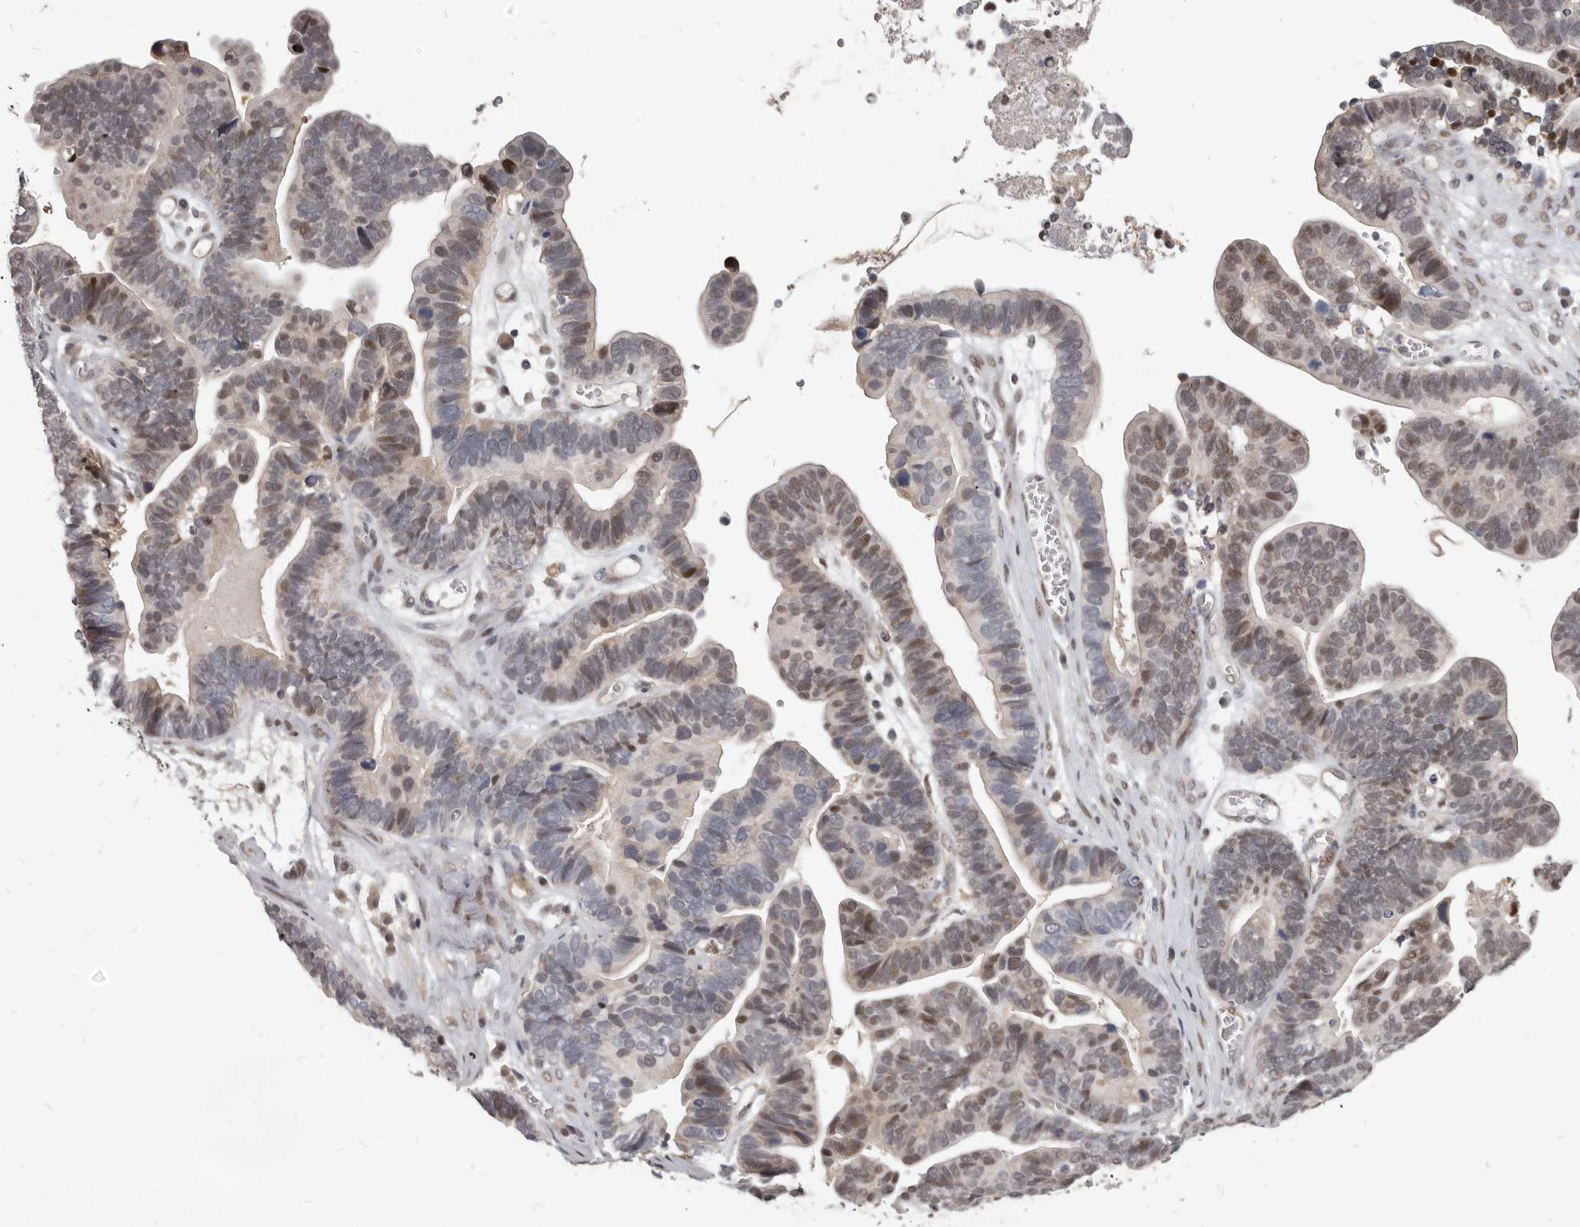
{"staining": {"intensity": "moderate", "quantity": ">75%", "location": "nuclear"}, "tissue": "ovarian cancer", "cell_type": "Tumor cells", "image_type": "cancer", "snomed": [{"axis": "morphology", "description": "Cystadenocarcinoma, serous, NOS"}, {"axis": "topography", "description": "Ovary"}], "caption": "Ovarian cancer (serous cystadenocarcinoma) tissue exhibits moderate nuclear positivity in approximately >75% of tumor cells, visualized by immunohistochemistry. The staining is performed using DAB (3,3'-diaminobenzidine) brown chromogen to label protein expression. The nuclei are counter-stained blue using hematoxylin.", "gene": "ATF5", "patient": {"sex": "female", "age": 56}}